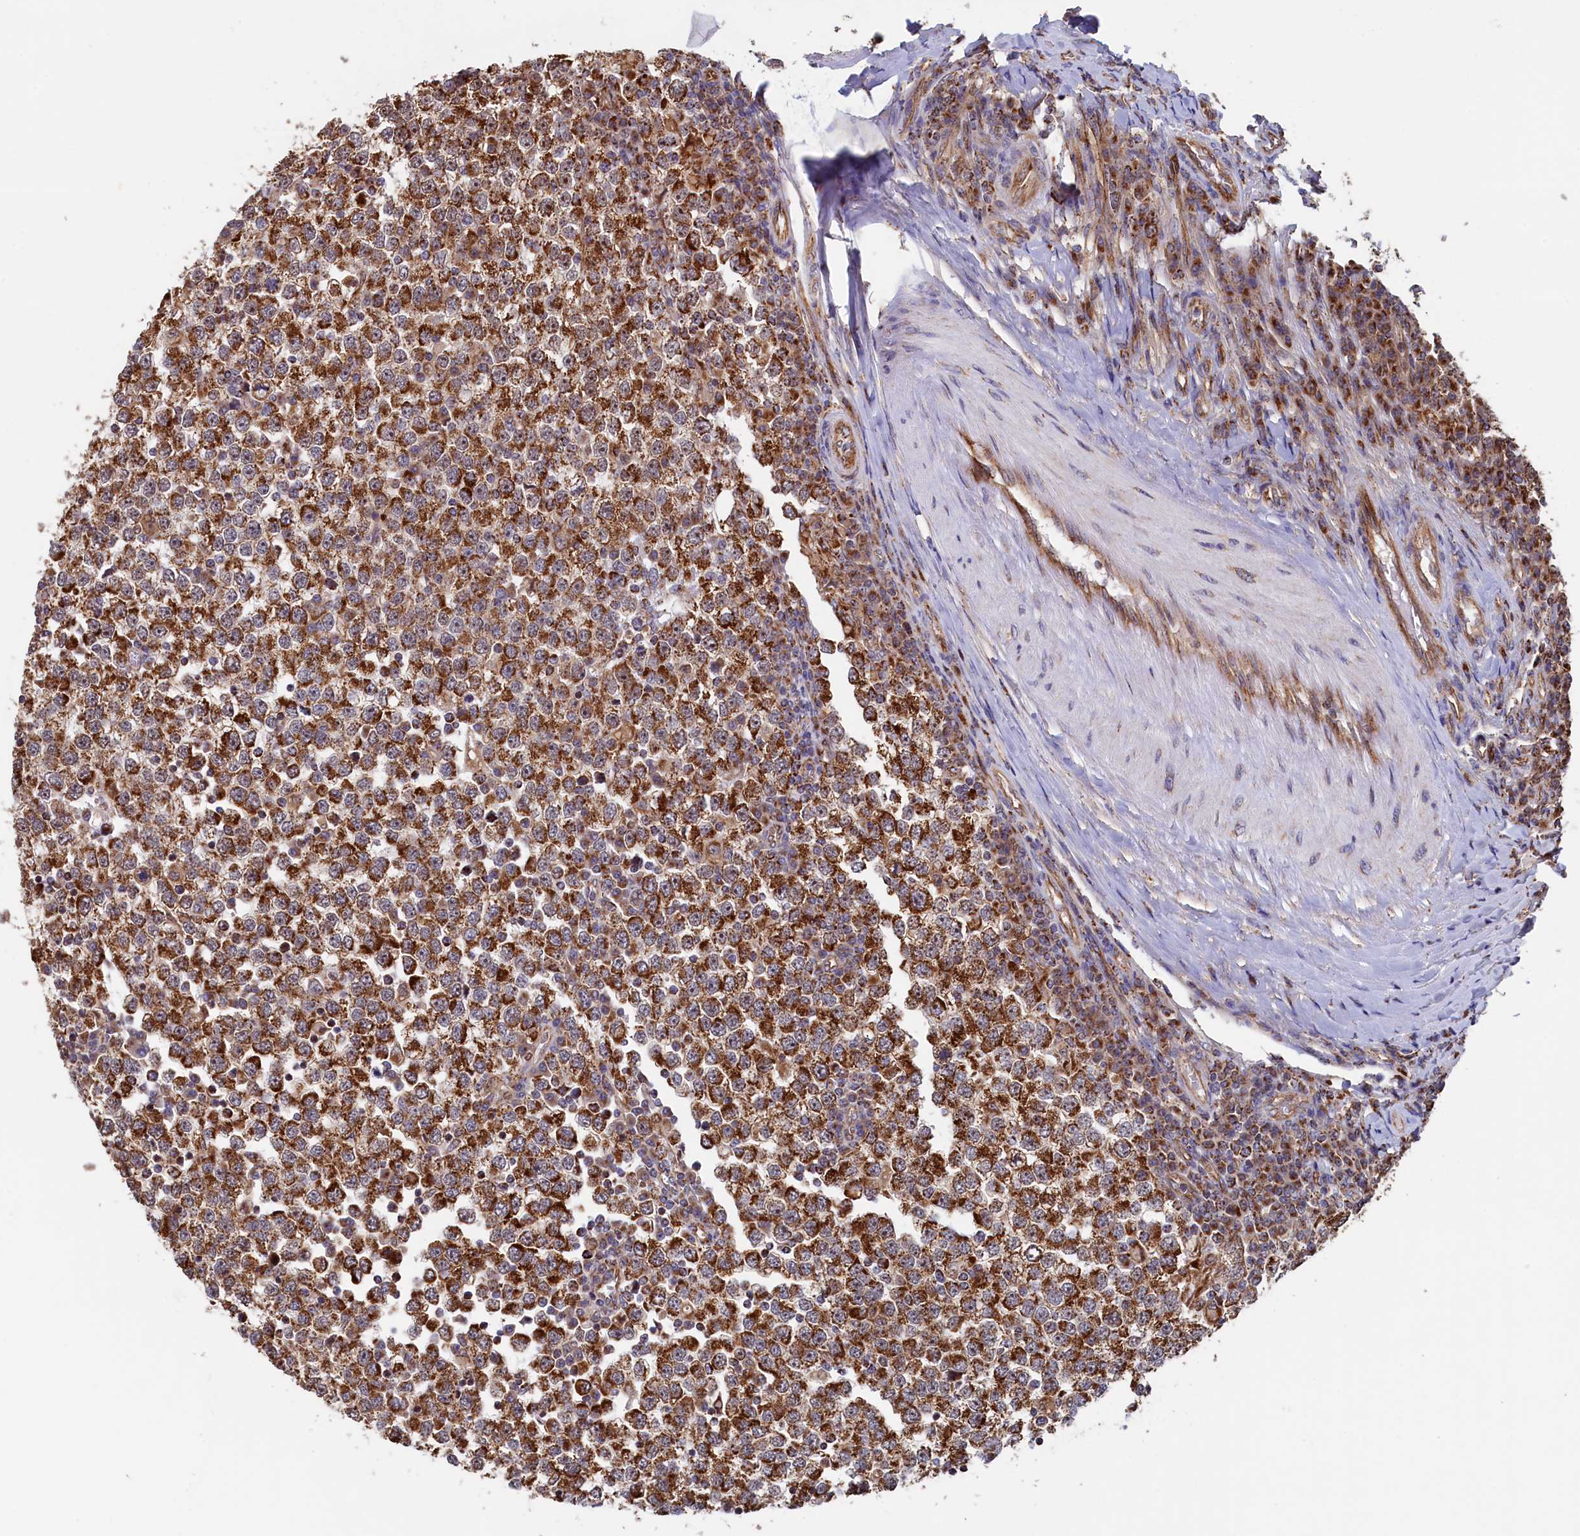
{"staining": {"intensity": "strong", "quantity": ">75%", "location": "cytoplasmic/membranous"}, "tissue": "testis cancer", "cell_type": "Tumor cells", "image_type": "cancer", "snomed": [{"axis": "morphology", "description": "Seminoma, NOS"}, {"axis": "topography", "description": "Testis"}], "caption": "Immunohistochemistry (IHC) of testis cancer (seminoma) demonstrates high levels of strong cytoplasmic/membranous staining in about >75% of tumor cells. (Brightfield microscopy of DAB IHC at high magnification).", "gene": "UBE3B", "patient": {"sex": "male", "age": 65}}